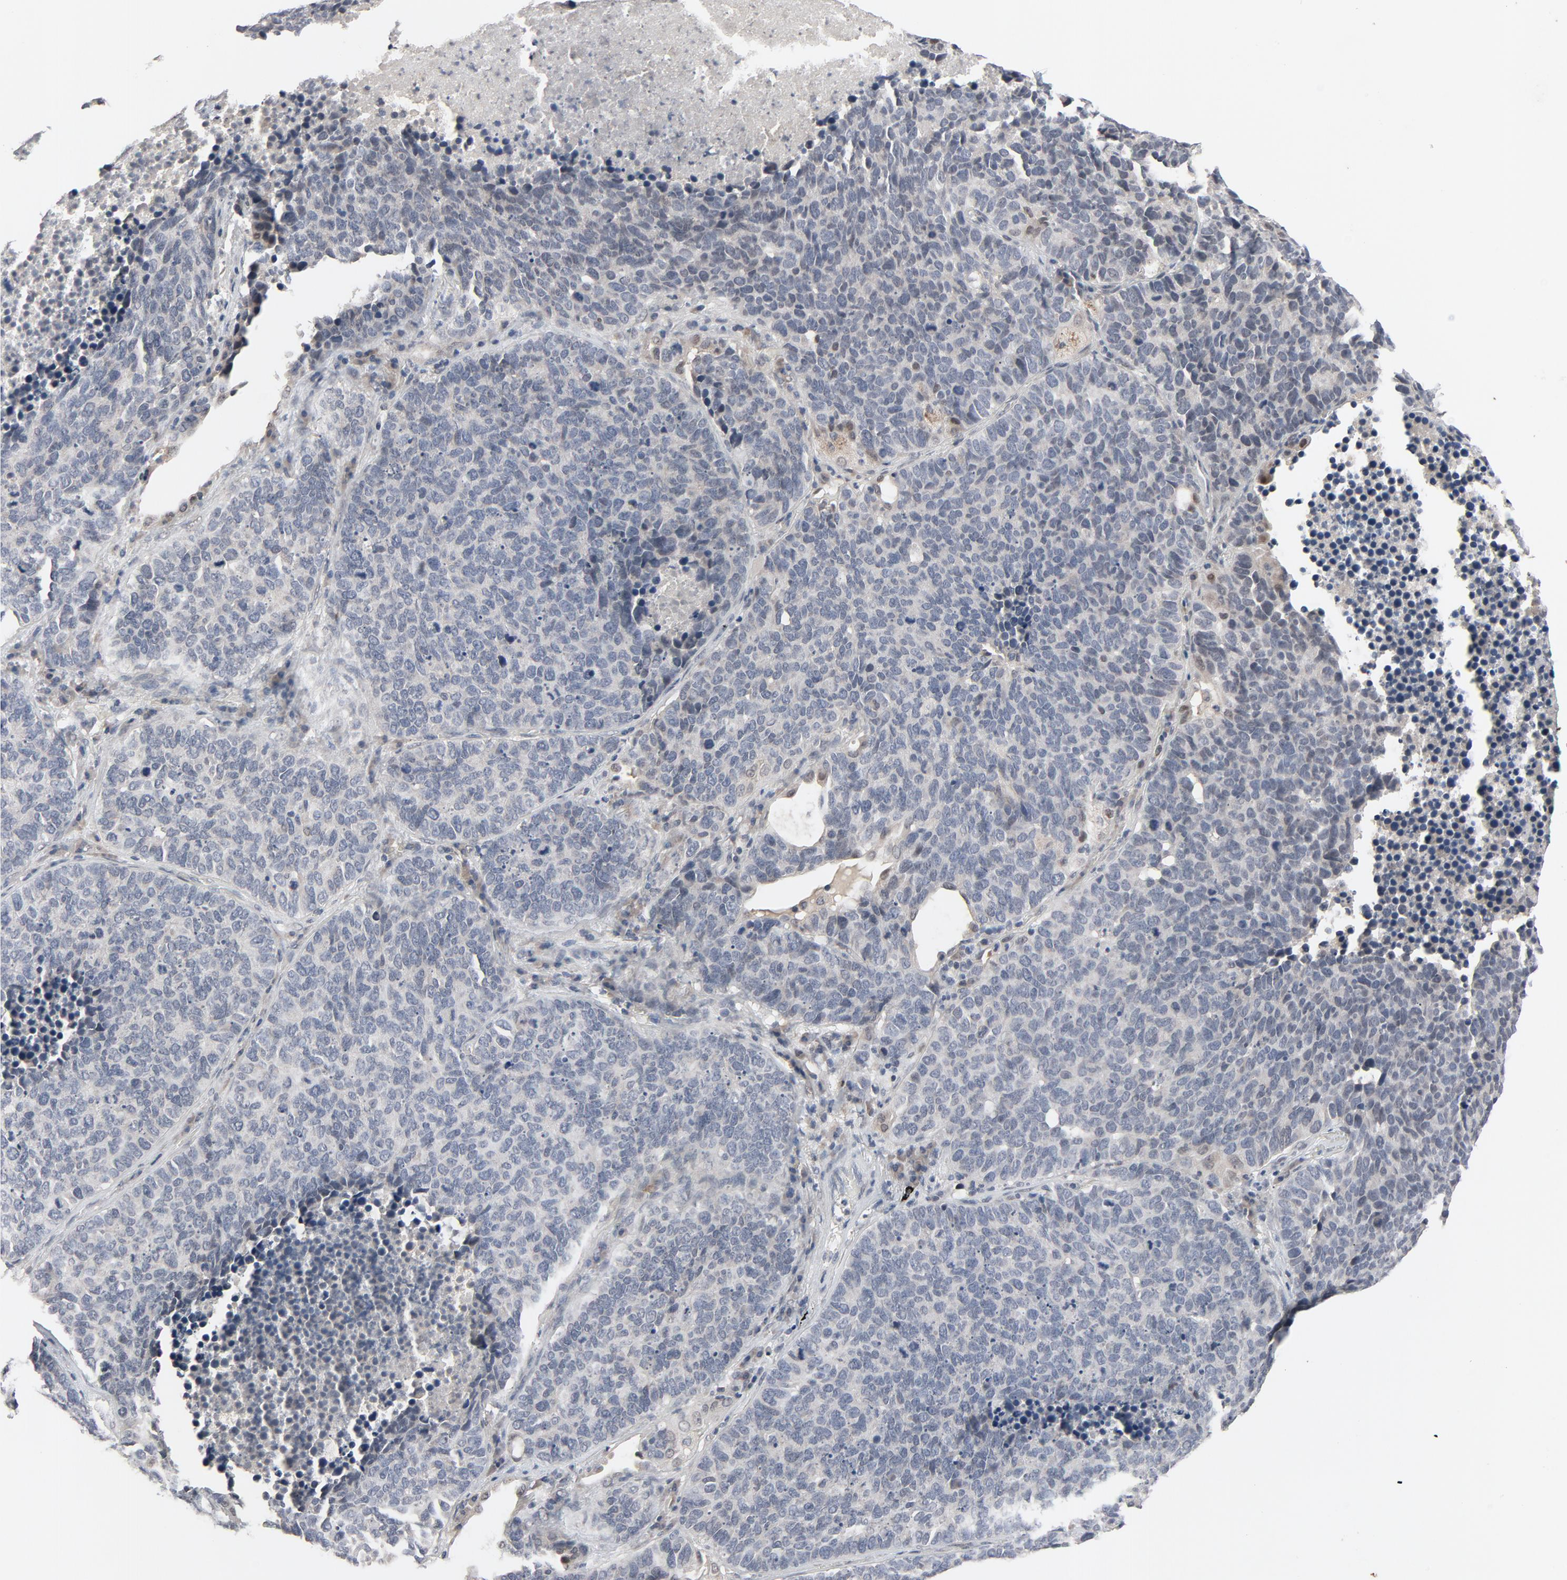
{"staining": {"intensity": "negative", "quantity": "none", "location": "none"}, "tissue": "lung cancer", "cell_type": "Tumor cells", "image_type": "cancer", "snomed": [{"axis": "morphology", "description": "Neoplasm, malignant, NOS"}, {"axis": "topography", "description": "Lung"}], "caption": "The photomicrograph reveals no significant positivity in tumor cells of lung cancer (malignant neoplasm).", "gene": "MT3", "patient": {"sex": "female", "age": 75}}